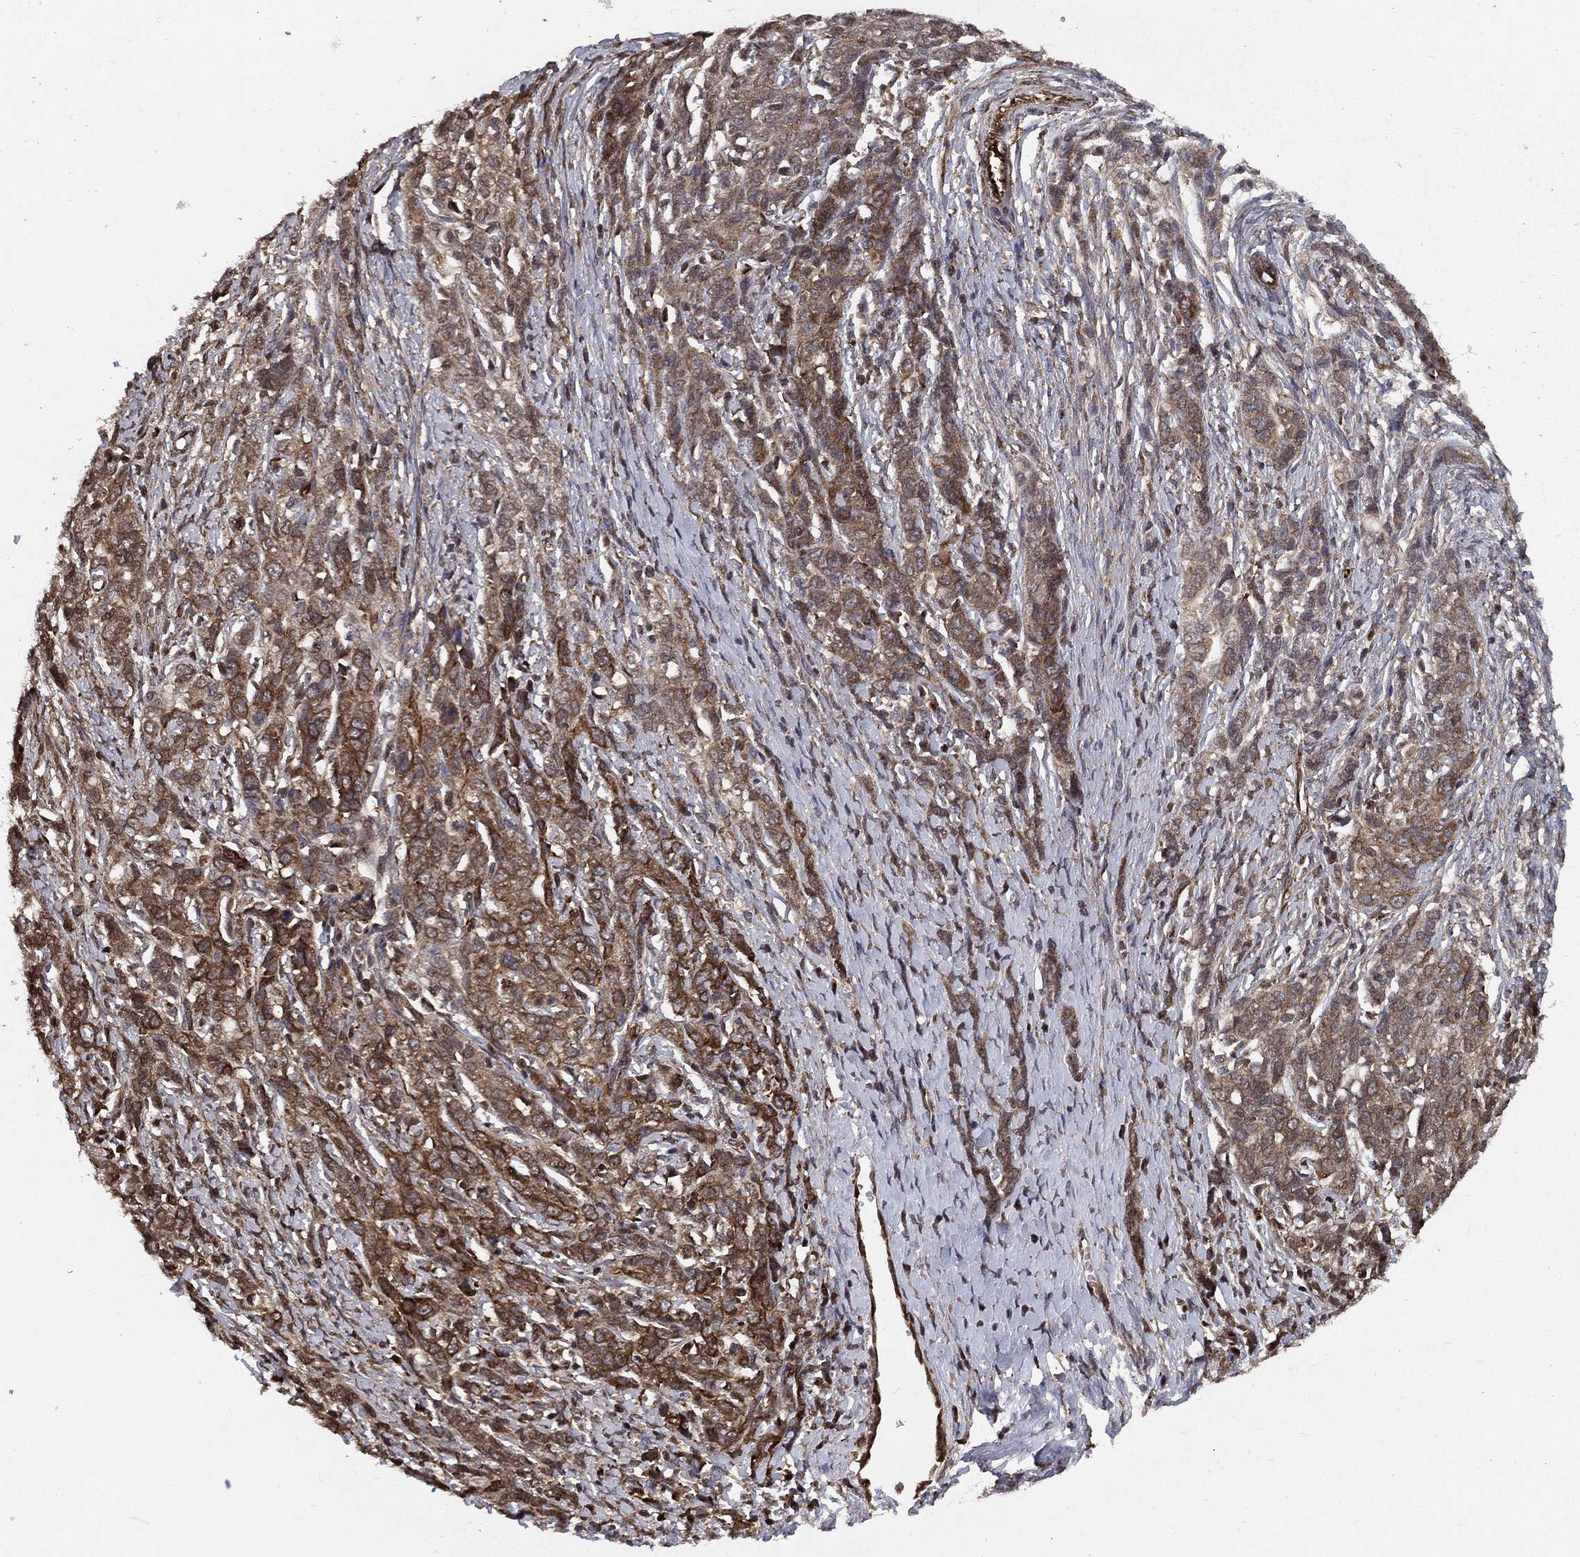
{"staining": {"intensity": "moderate", "quantity": ">75%", "location": "cytoplasmic/membranous"}, "tissue": "ovarian cancer", "cell_type": "Tumor cells", "image_type": "cancer", "snomed": [{"axis": "morphology", "description": "Cystadenocarcinoma, serous, NOS"}, {"axis": "topography", "description": "Ovary"}], "caption": "The micrograph exhibits staining of serous cystadenocarcinoma (ovarian), revealing moderate cytoplasmic/membranous protein positivity (brown color) within tumor cells.", "gene": "CERS2", "patient": {"sex": "female", "age": 71}}